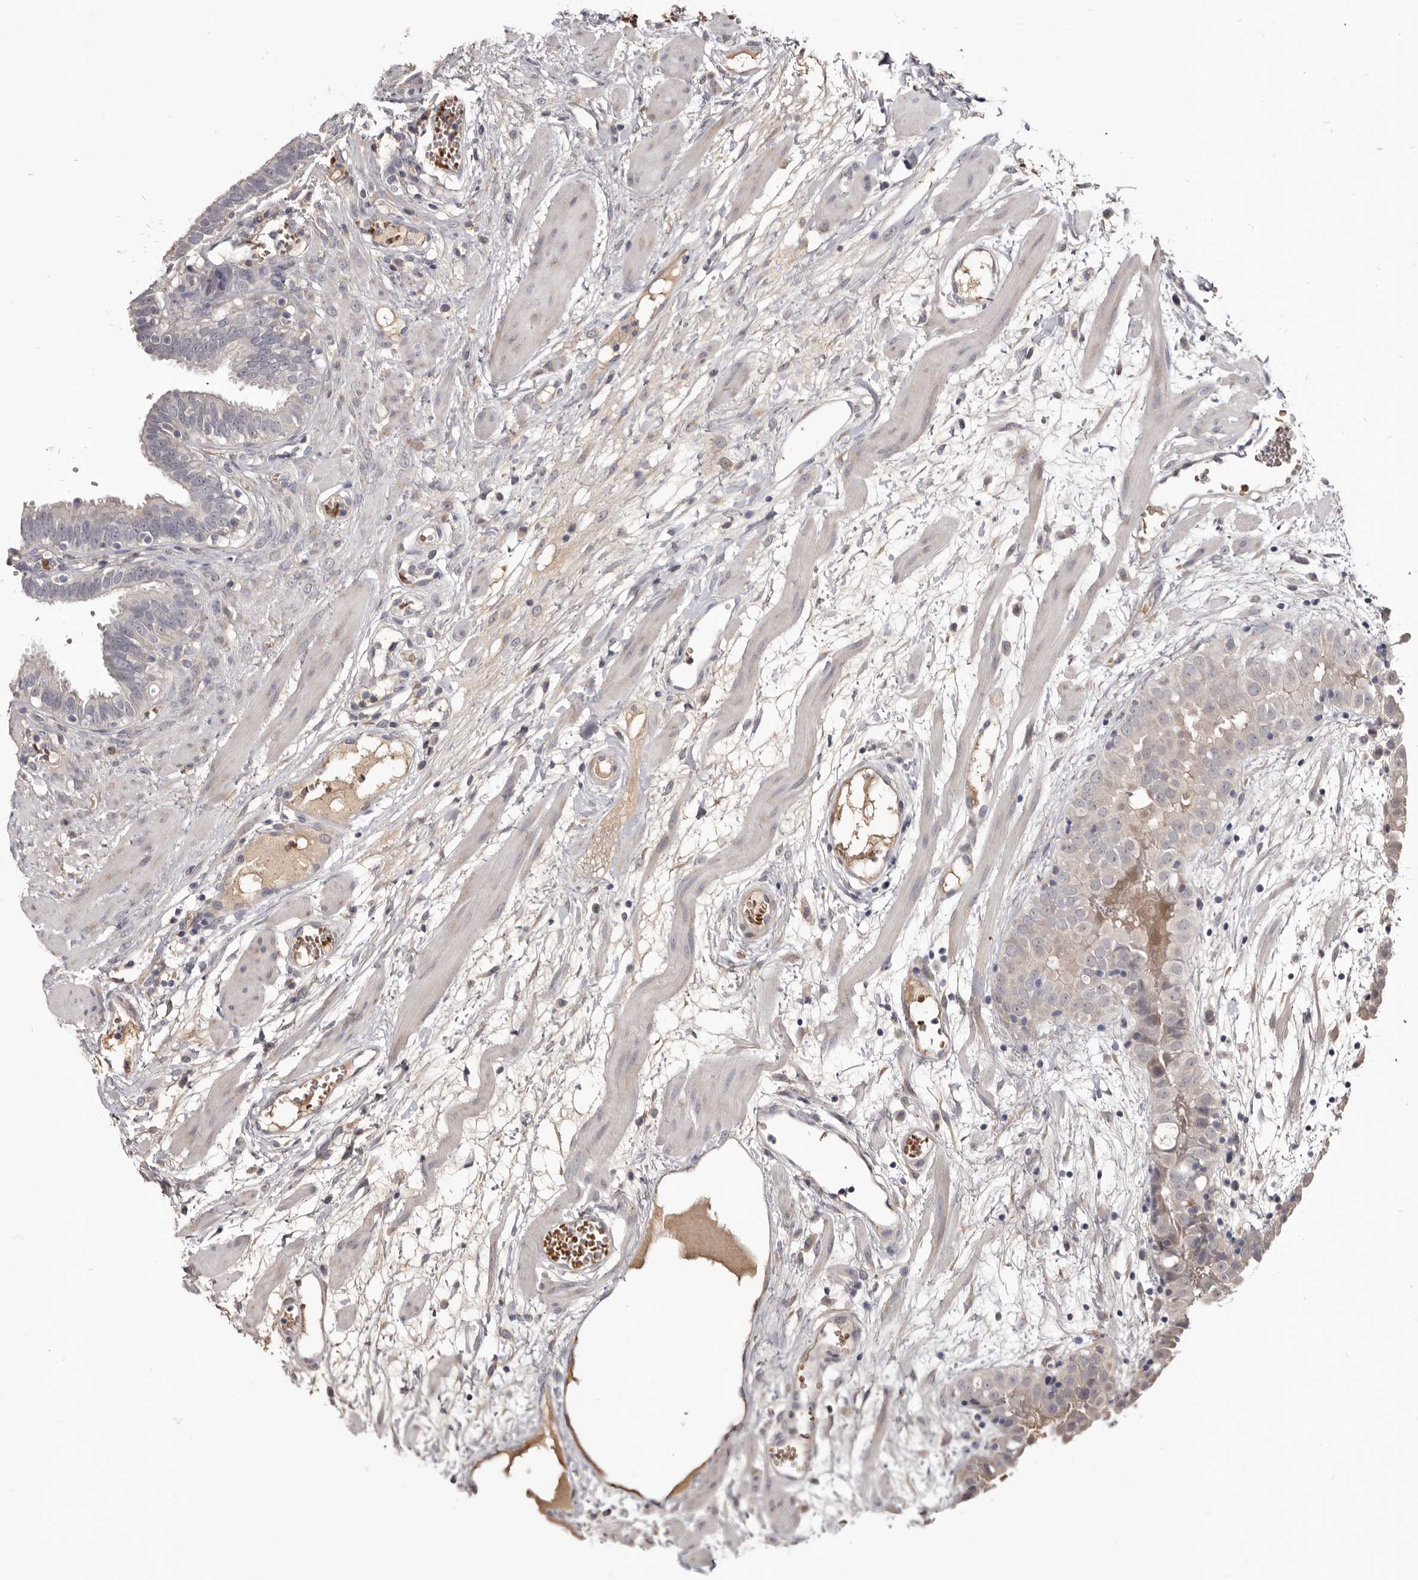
{"staining": {"intensity": "weak", "quantity": "<25%", "location": "cytoplasmic/membranous"}, "tissue": "fallopian tube", "cell_type": "Glandular cells", "image_type": "normal", "snomed": [{"axis": "morphology", "description": "Normal tissue, NOS"}, {"axis": "topography", "description": "Fallopian tube"}, {"axis": "topography", "description": "Placenta"}], "caption": "Histopathology image shows no significant protein staining in glandular cells of benign fallopian tube.", "gene": "NENF", "patient": {"sex": "female", "age": 32}}